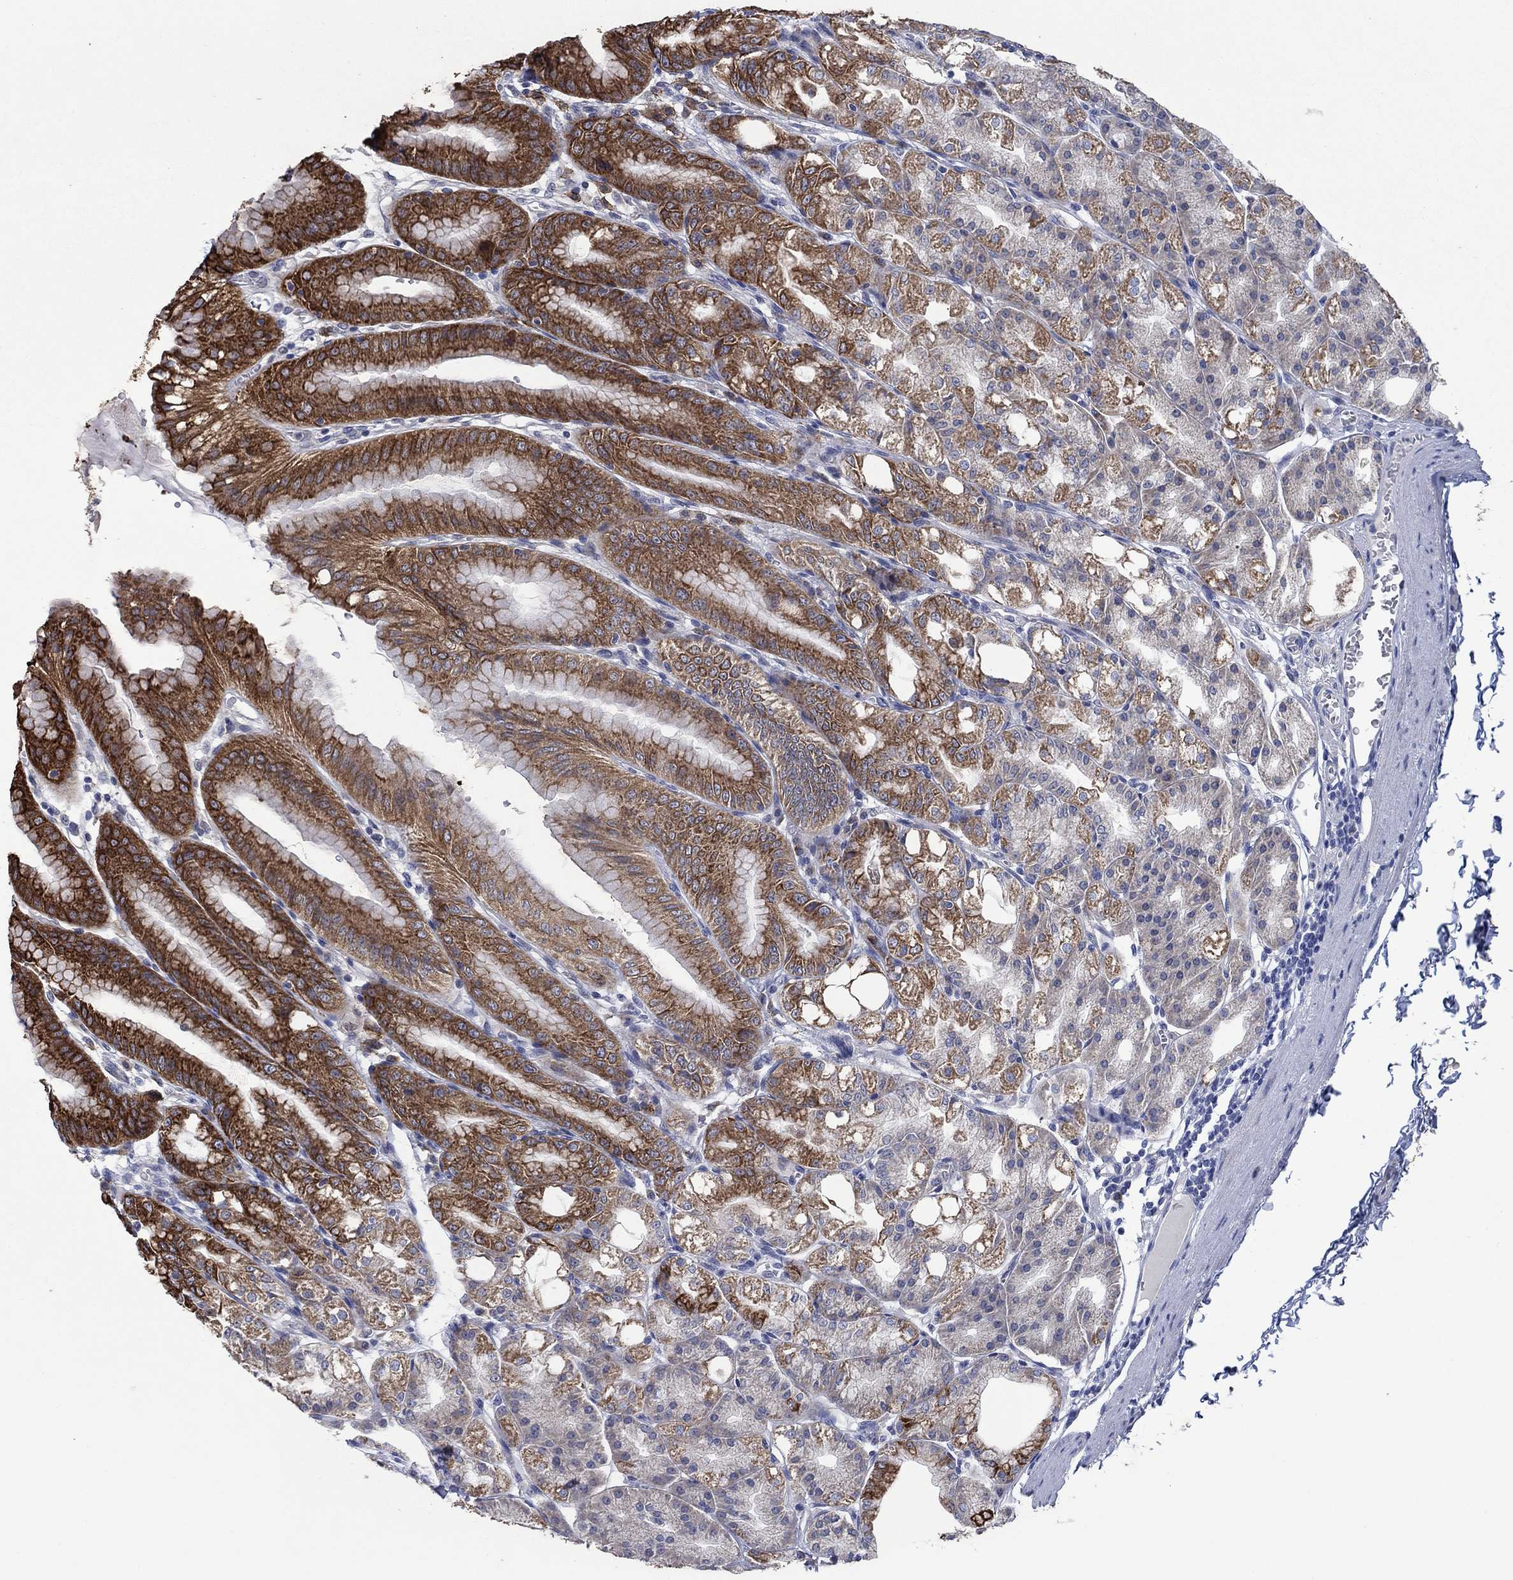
{"staining": {"intensity": "strong", "quantity": "25%-75%", "location": "cytoplasmic/membranous"}, "tissue": "stomach", "cell_type": "Glandular cells", "image_type": "normal", "snomed": [{"axis": "morphology", "description": "Normal tissue, NOS"}, {"axis": "topography", "description": "Stomach"}], "caption": "Protein staining of normal stomach shows strong cytoplasmic/membranous staining in about 25%-75% of glandular cells.", "gene": "SDC1", "patient": {"sex": "male", "age": 71}}